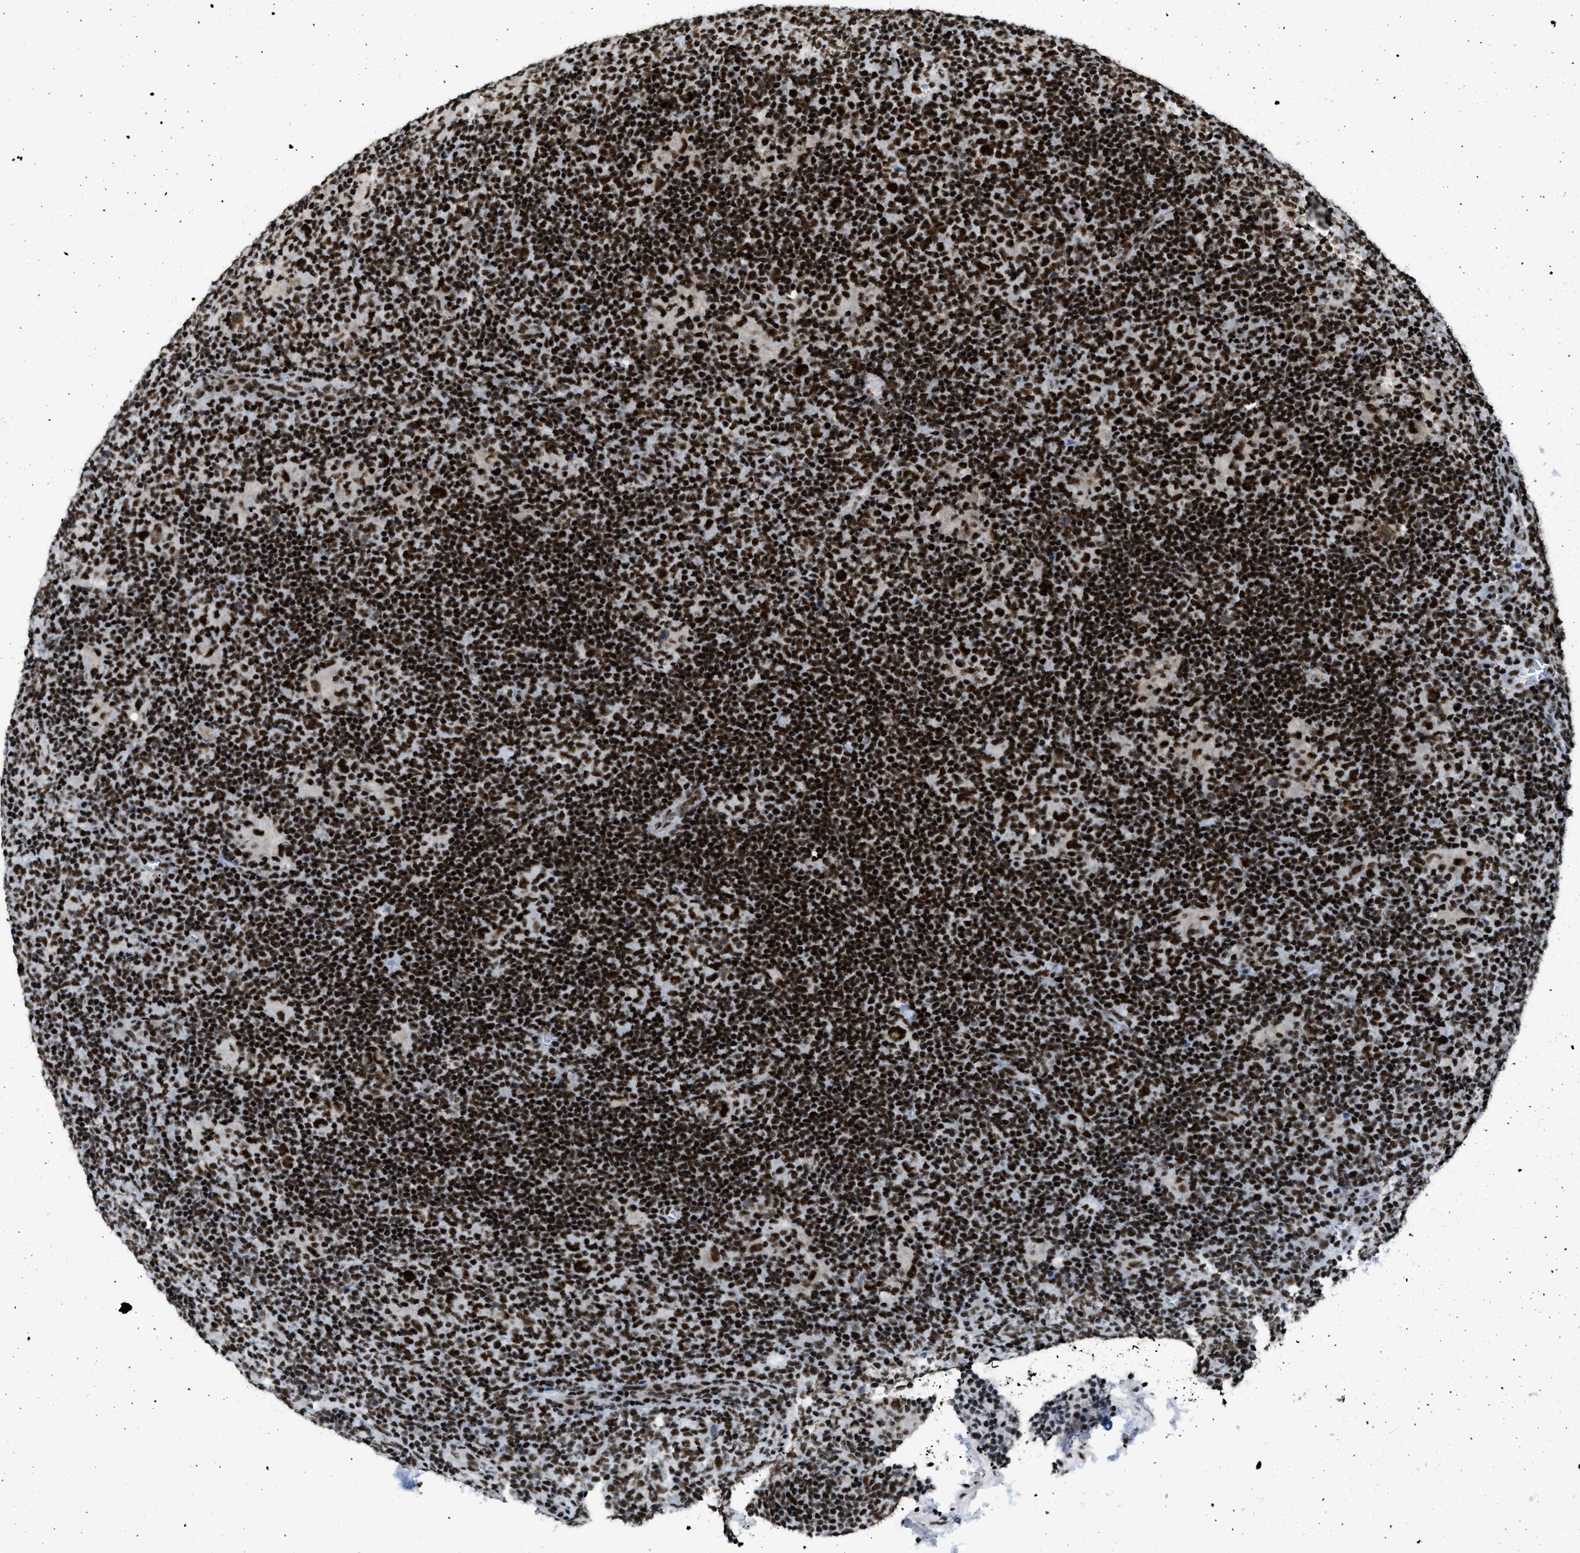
{"staining": {"intensity": "strong", "quantity": ">75%", "location": "nuclear"}, "tissue": "lymphoma", "cell_type": "Tumor cells", "image_type": "cancer", "snomed": [{"axis": "morphology", "description": "Hodgkin's disease, NOS"}, {"axis": "topography", "description": "Lymph node"}], "caption": "Hodgkin's disease stained with immunohistochemistry displays strong nuclear positivity in approximately >75% of tumor cells.", "gene": "SCAF4", "patient": {"sex": "female", "age": 57}}